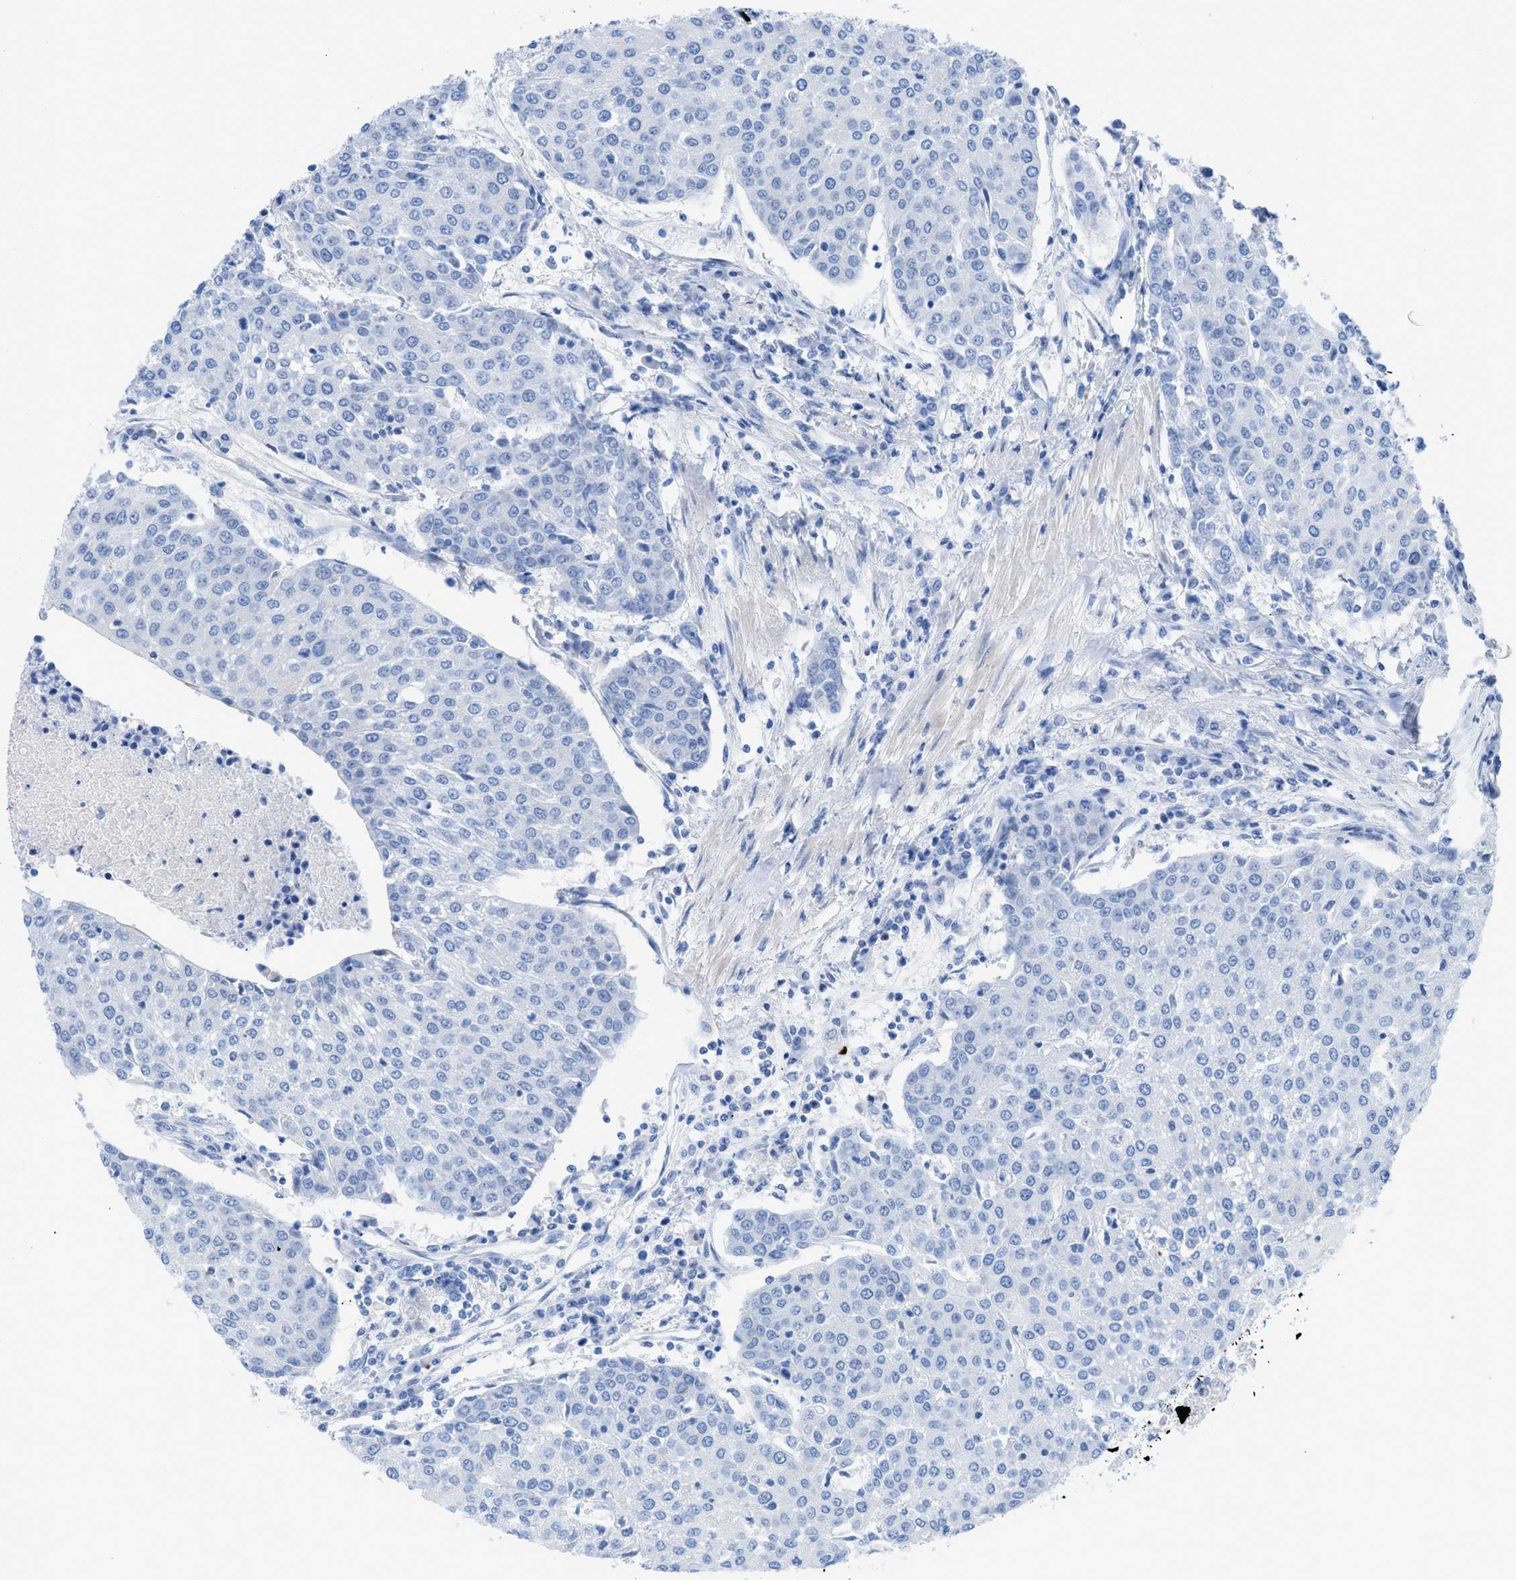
{"staining": {"intensity": "negative", "quantity": "none", "location": "none"}, "tissue": "urothelial cancer", "cell_type": "Tumor cells", "image_type": "cancer", "snomed": [{"axis": "morphology", "description": "Urothelial carcinoma, High grade"}, {"axis": "topography", "description": "Urinary bladder"}], "caption": "This is an immunohistochemistry micrograph of human urothelial cancer. There is no positivity in tumor cells.", "gene": "TCL1A", "patient": {"sex": "female", "age": 85}}